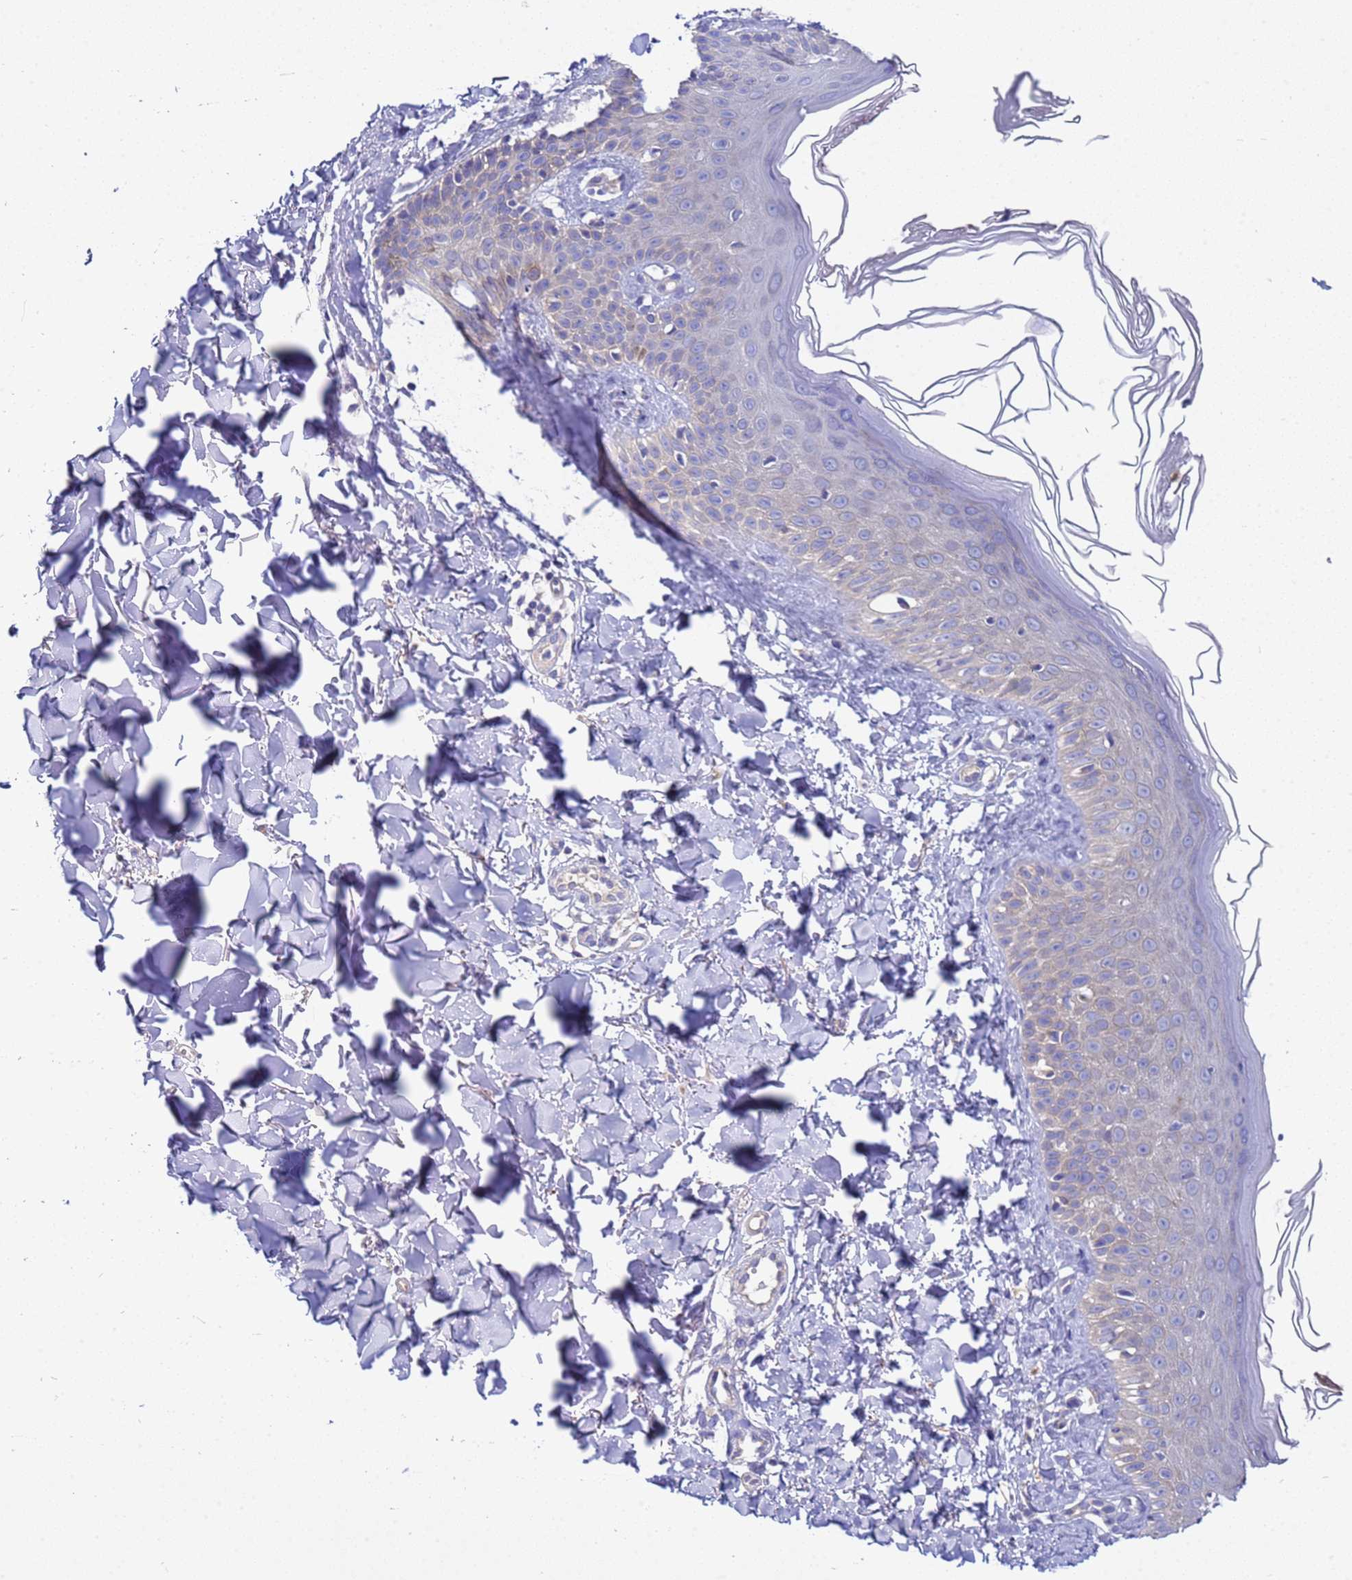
{"staining": {"intensity": "negative", "quantity": "none", "location": "none"}, "tissue": "skin", "cell_type": "Fibroblasts", "image_type": "normal", "snomed": [{"axis": "morphology", "description": "Normal tissue, NOS"}, {"axis": "topography", "description": "Skin"}], "caption": "The immunohistochemistry image has no significant positivity in fibroblasts of skin.", "gene": "RC3H2", "patient": {"sex": "male", "age": 52}}